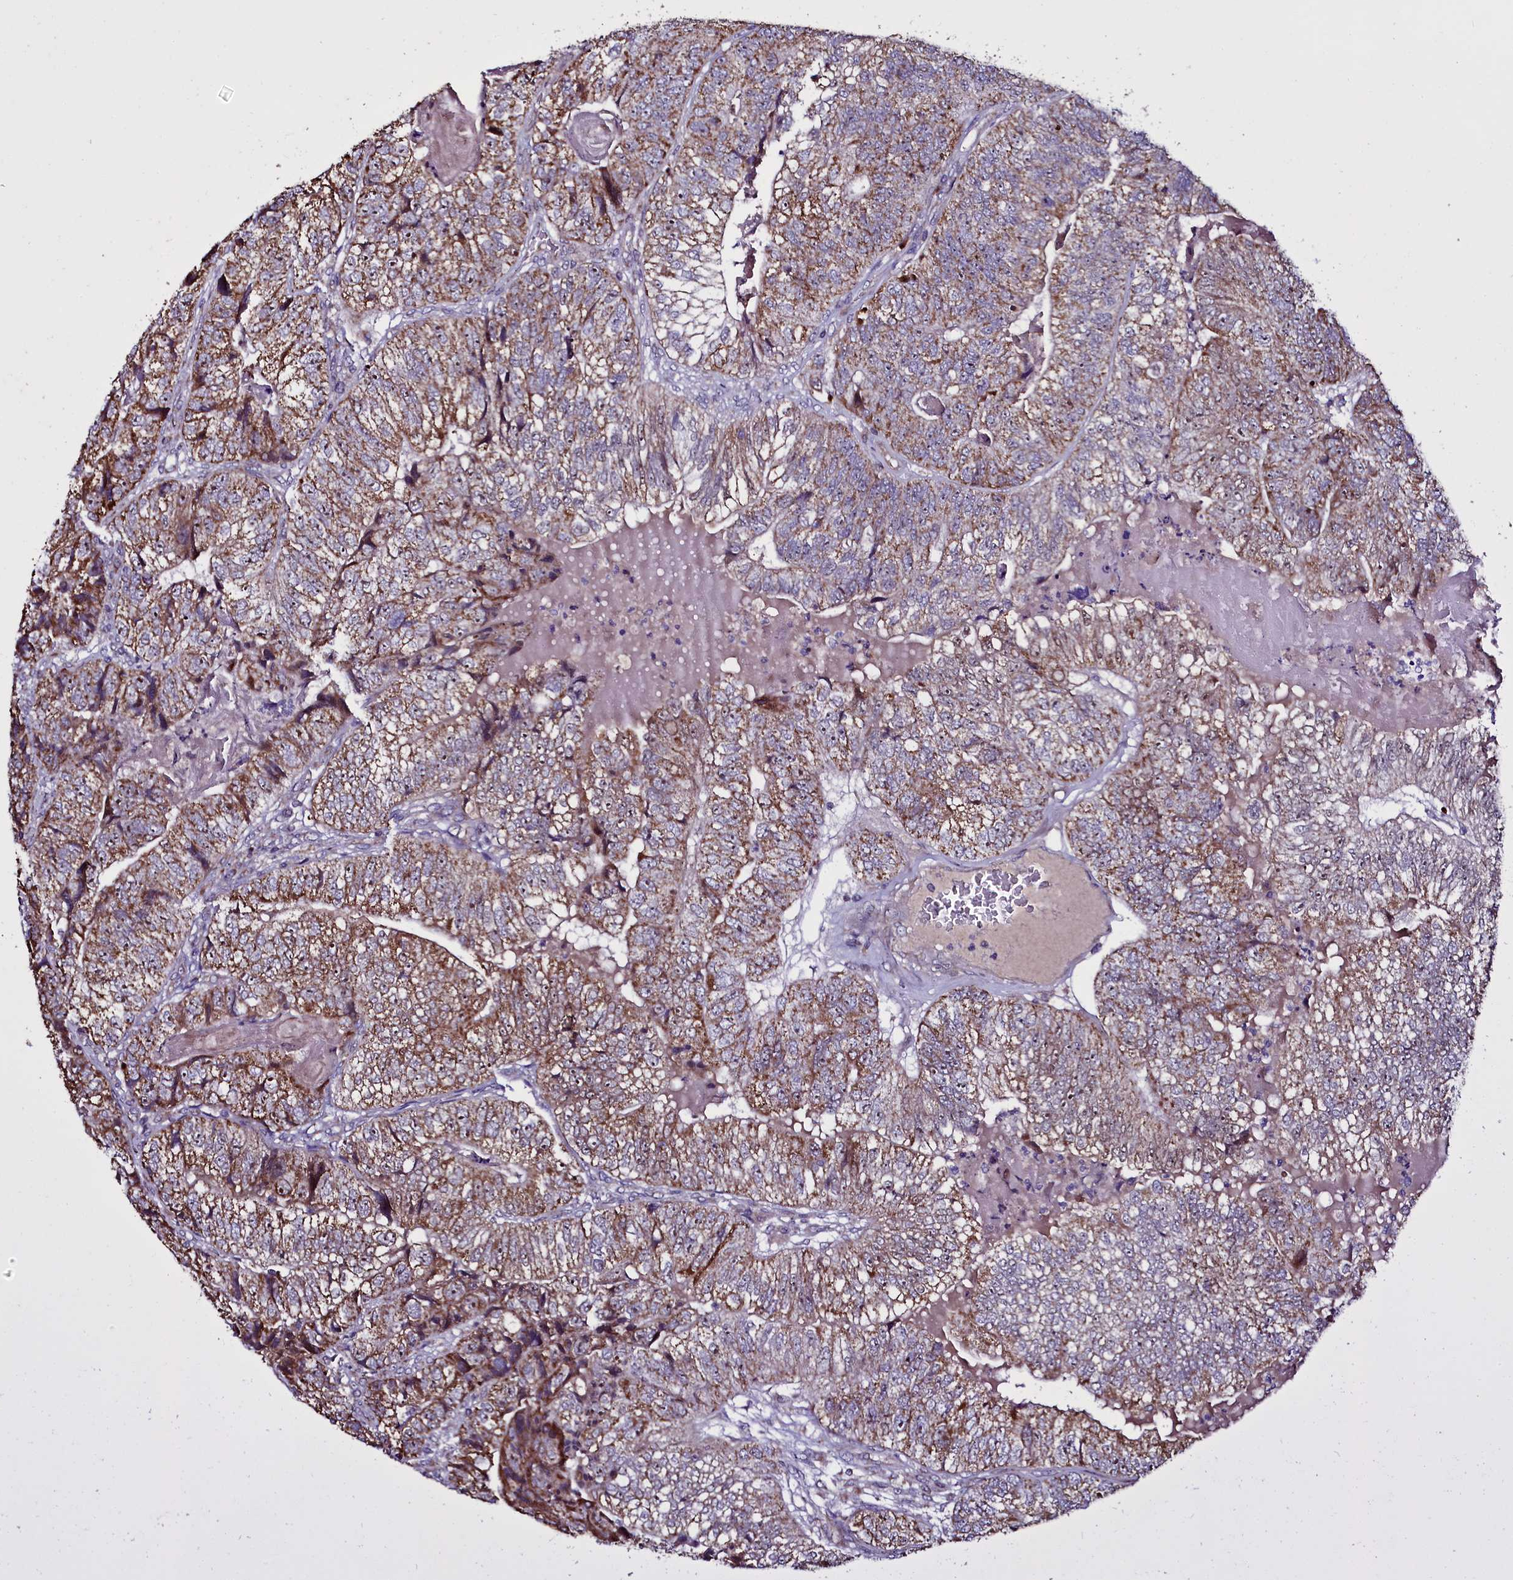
{"staining": {"intensity": "moderate", "quantity": ">75%", "location": "cytoplasmic/membranous,nuclear"}, "tissue": "colorectal cancer", "cell_type": "Tumor cells", "image_type": "cancer", "snomed": [{"axis": "morphology", "description": "Adenocarcinoma, NOS"}, {"axis": "topography", "description": "Colon"}], "caption": "An IHC image of tumor tissue is shown. Protein staining in brown labels moderate cytoplasmic/membranous and nuclear positivity in colorectal cancer within tumor cells.", "gene": "NAA80", "patient": {"sex": "female", "age": 67}}